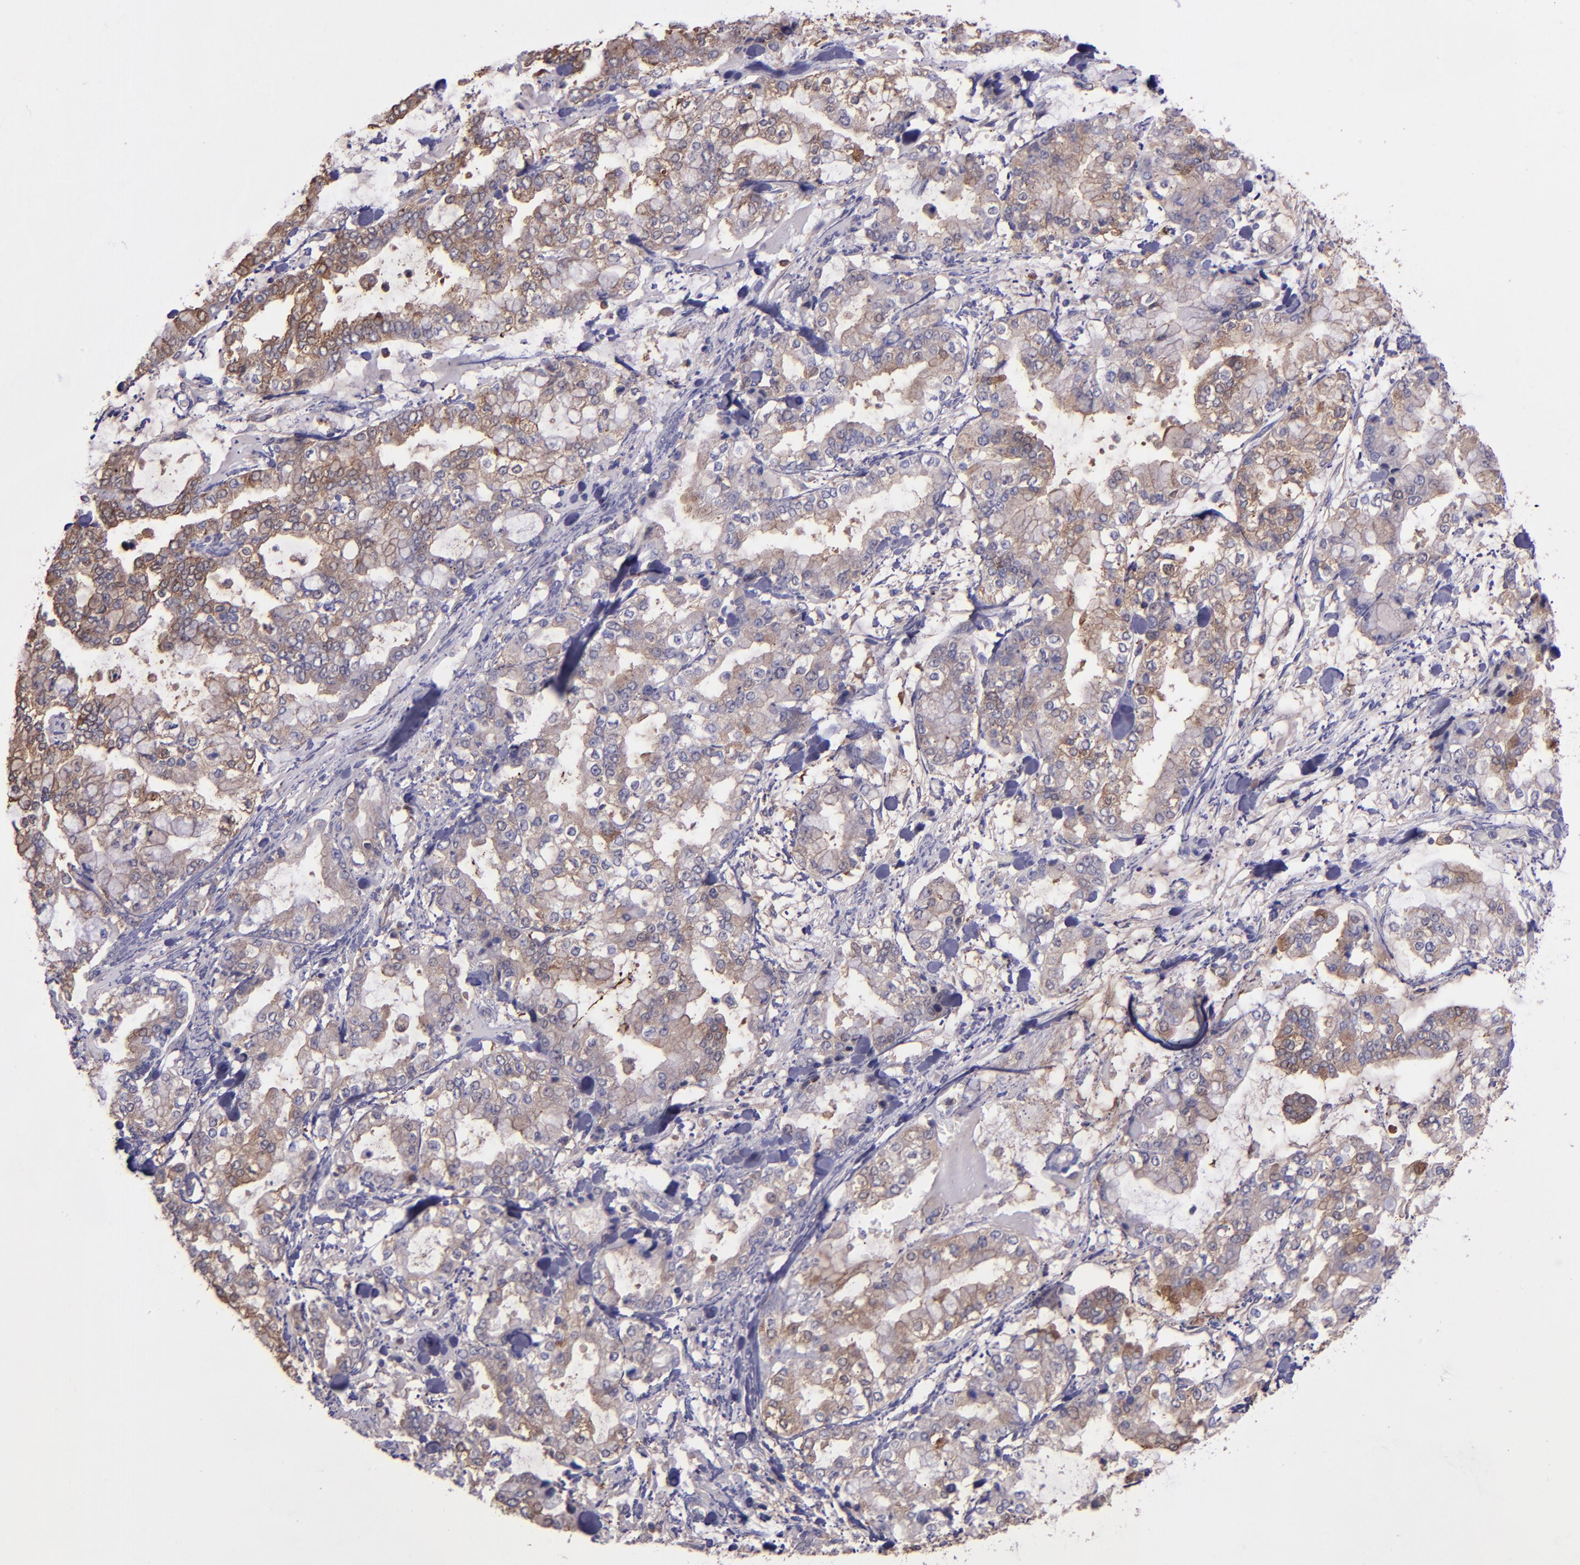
{"staining": {"intensity": "weak", "quantity": ">75%", "location": "cytoplasmic/membranous"}, "tissue": "stomach cancer", "cell_type": "Tumor cells", "image_type": "cancer", "snomed": [{"axis": "morphology", "description": "Normal tissue, NOS"}, {"axis": "morphology", "description": "Adenocarcinoma, NOS"}, {"axis": "topography", "description": "Stomach, upper"}, {"axis": "topography", "description": "Stomach"}], "caption": "Adenocarcinoma (stomach) stained with a protein marker reveals weak staining in tumor cells.", "gene": "WASHC1", "patient": {"sex": "male", "age": 76}}